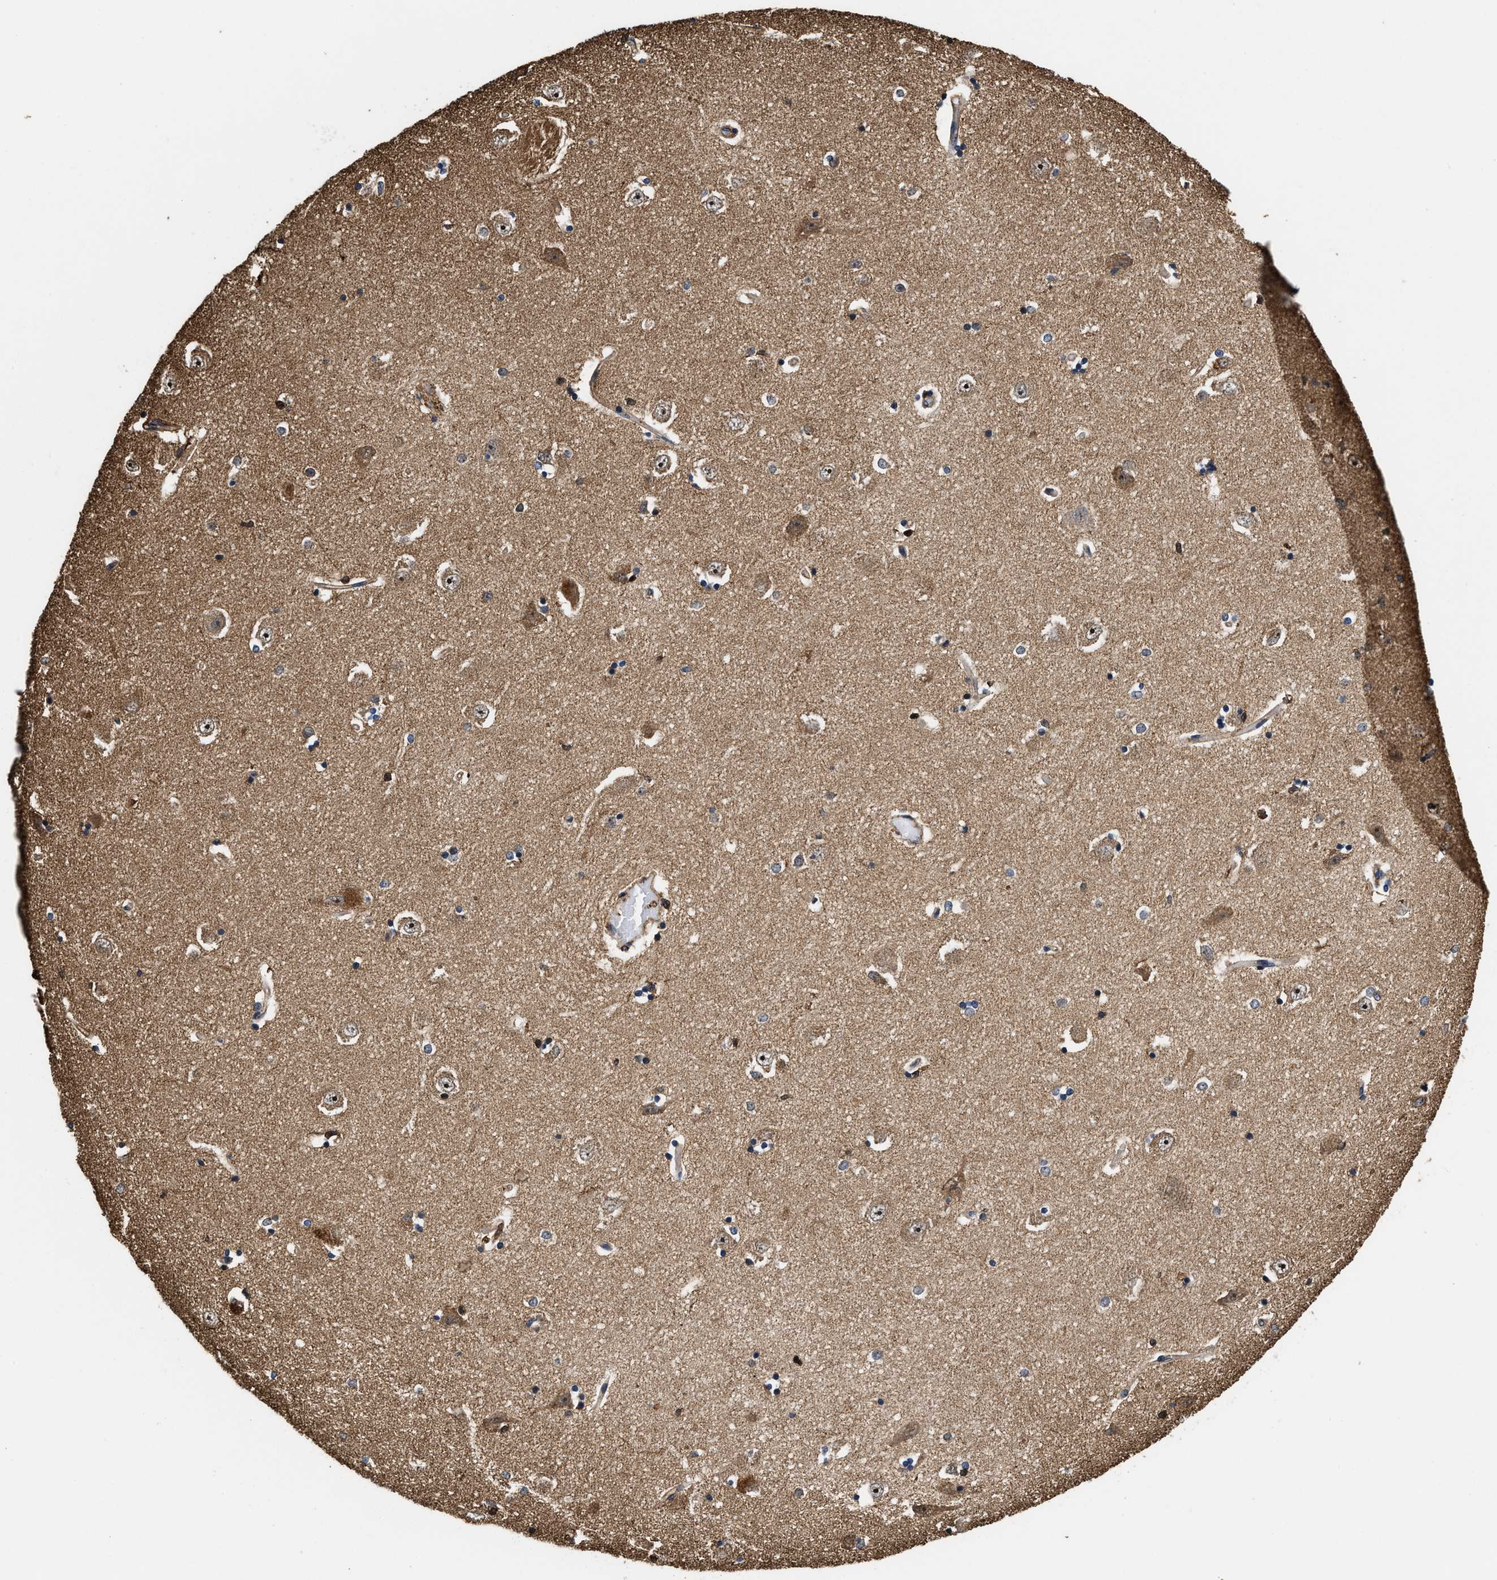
{"staining": {"intensity": "moderate", "quantity": "<25%", "location": "cytoplasmic/membranous"}, "tissue": "hippocampus", "cell_type": "Glial cells", "image_type": "normal", "snomed": [{"axis": "morphology", "description": "Normal tissue, NOS"}, {"axis": "topography", "description": "Hippocampus"}], "caption": "This is an image of immunohistochemistry (IHC) staining of normal hippocampus, which shows moderate positivity in the cytoplasmic/membranous of glial cells.", "gene": "KBTBD2", "patient": {"sex": "male", "age": 45}}